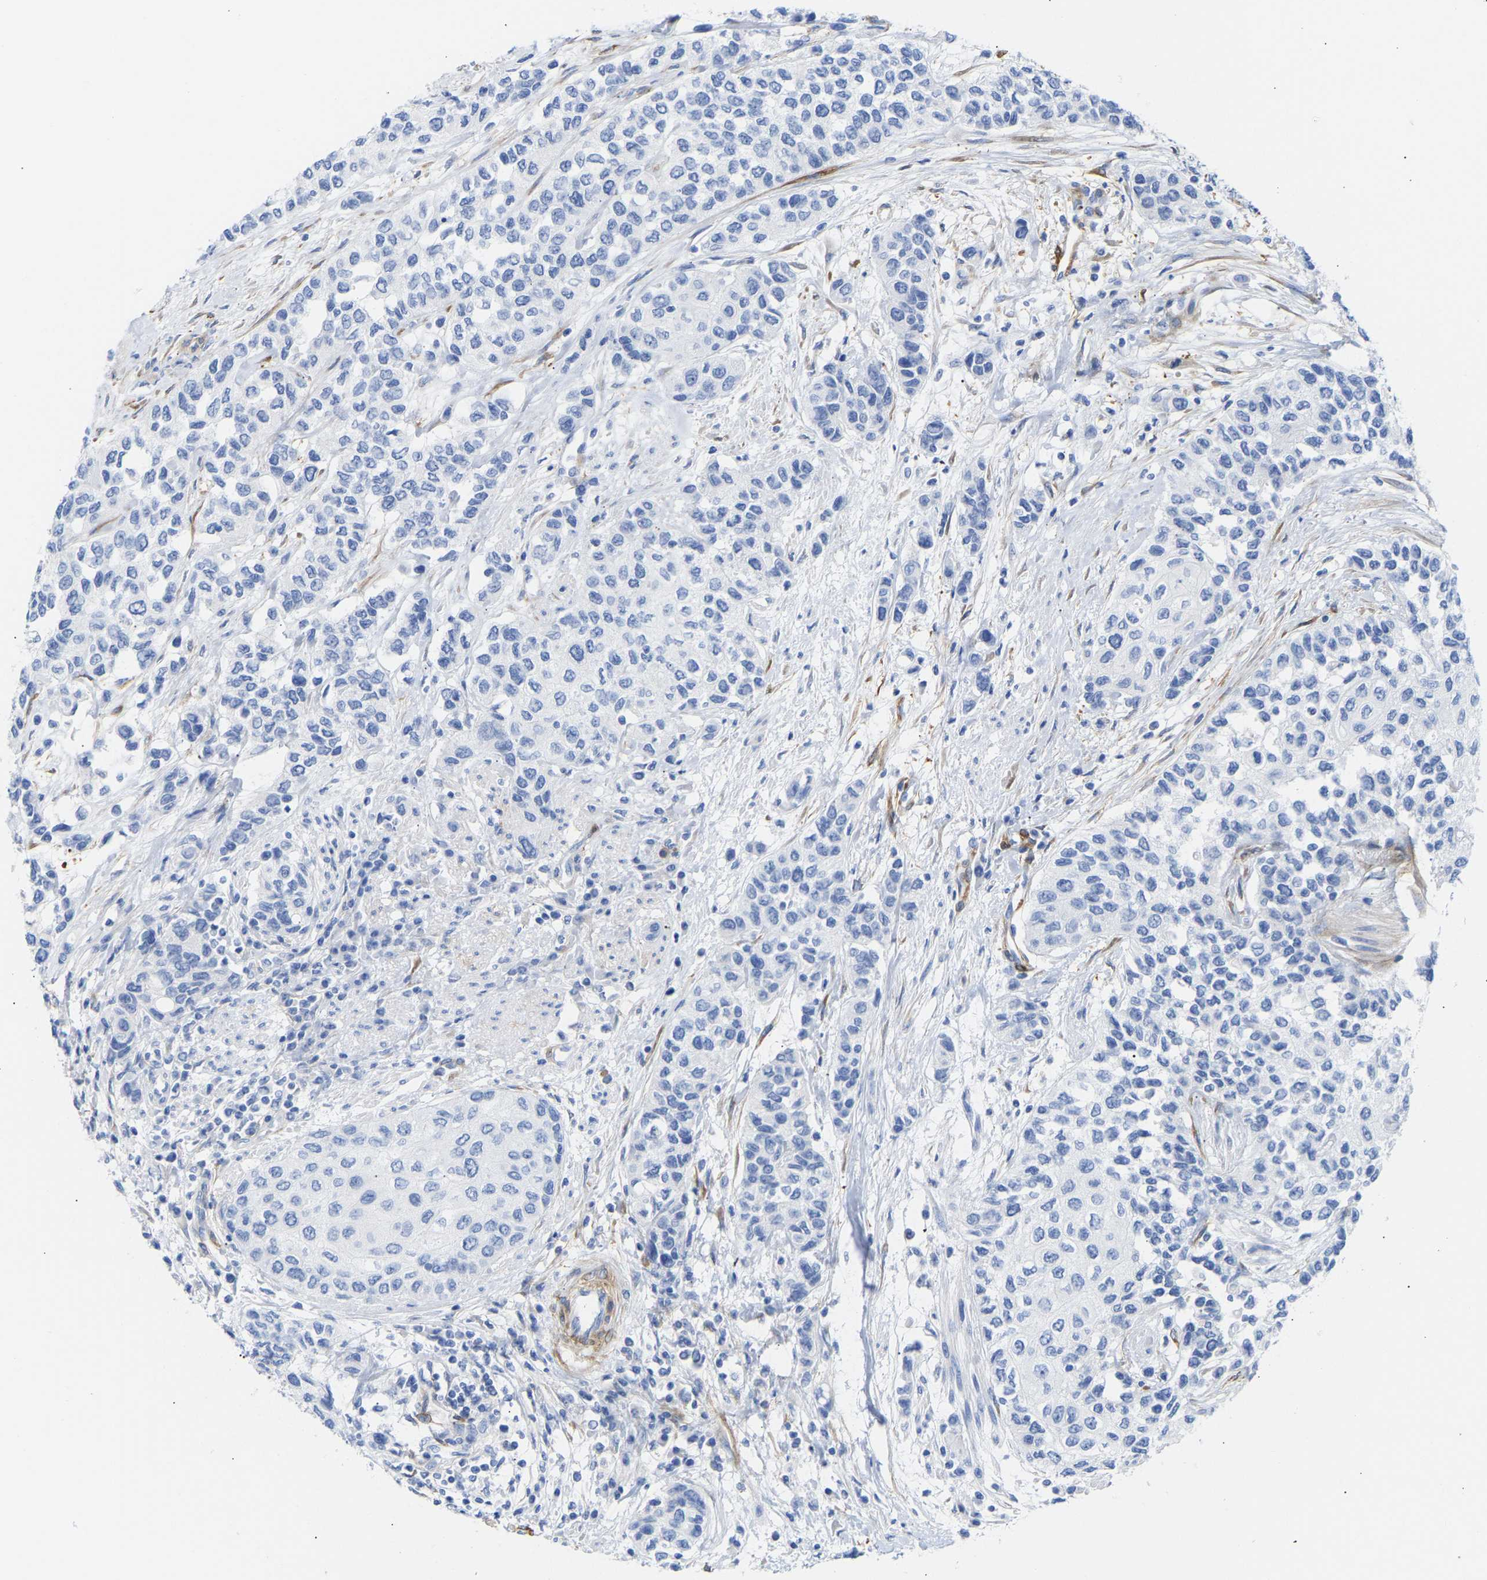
{"staining": {"intensity": "negative", "quantity": "none", "location": "none"}, "tissue": "urothelial cancer", "cell_type": "Tumor cells", "image_type": "cancer", "snomed": [{"axis": "morphology", "description": "Urothelial carcinoma, High grade"}, {"axis": "topography", "description": "Urinary bladder"}], "caption": "This is an IHC image of high-grade urothelial carcinoma. There is no staining in tumor cells.", "gene": "AMPH", "patient": {"sex": "female", "age": 56}}